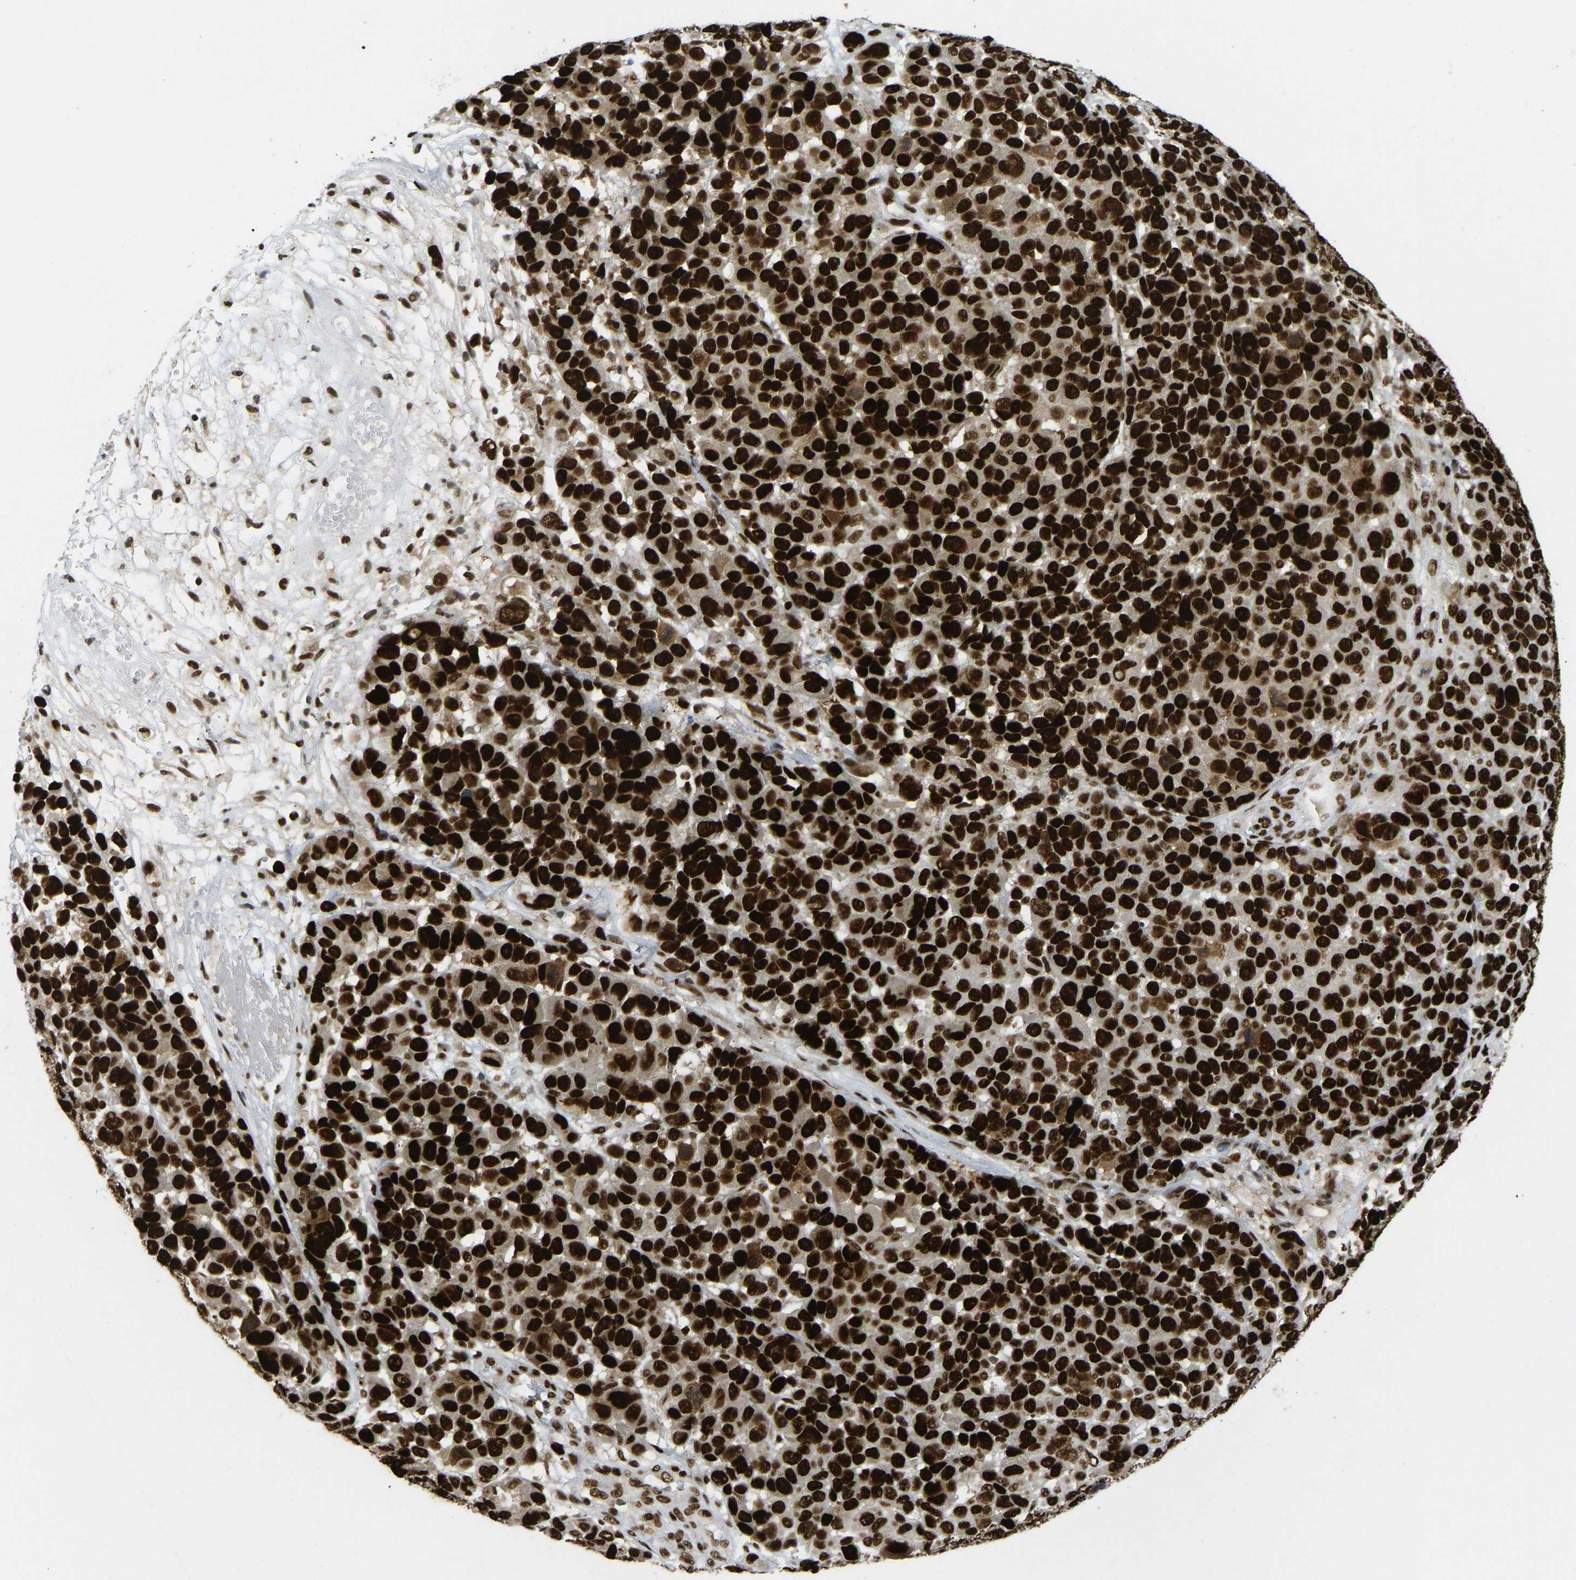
{"staining": {"intensity": "strong", "quantity": ">75%", "location": "nuclear"}, "tissue": "melanoma", "cell_type": "Tumor cells", "image_type": "cancer", "snomed": [{"axis": "morphology", "description": "Malignant melanoma, NOS"}, {"axis": "topography", "description": "Skin"}], "caption": "A high-resolution micrograph shows immunohistochemistry (IHC) staining of melanoma, which reveals strong nuclear positivity in approximately >75% of tumor cells.", "gene": "FOXK1", "patient": {"sex": "male", "age": 53}}